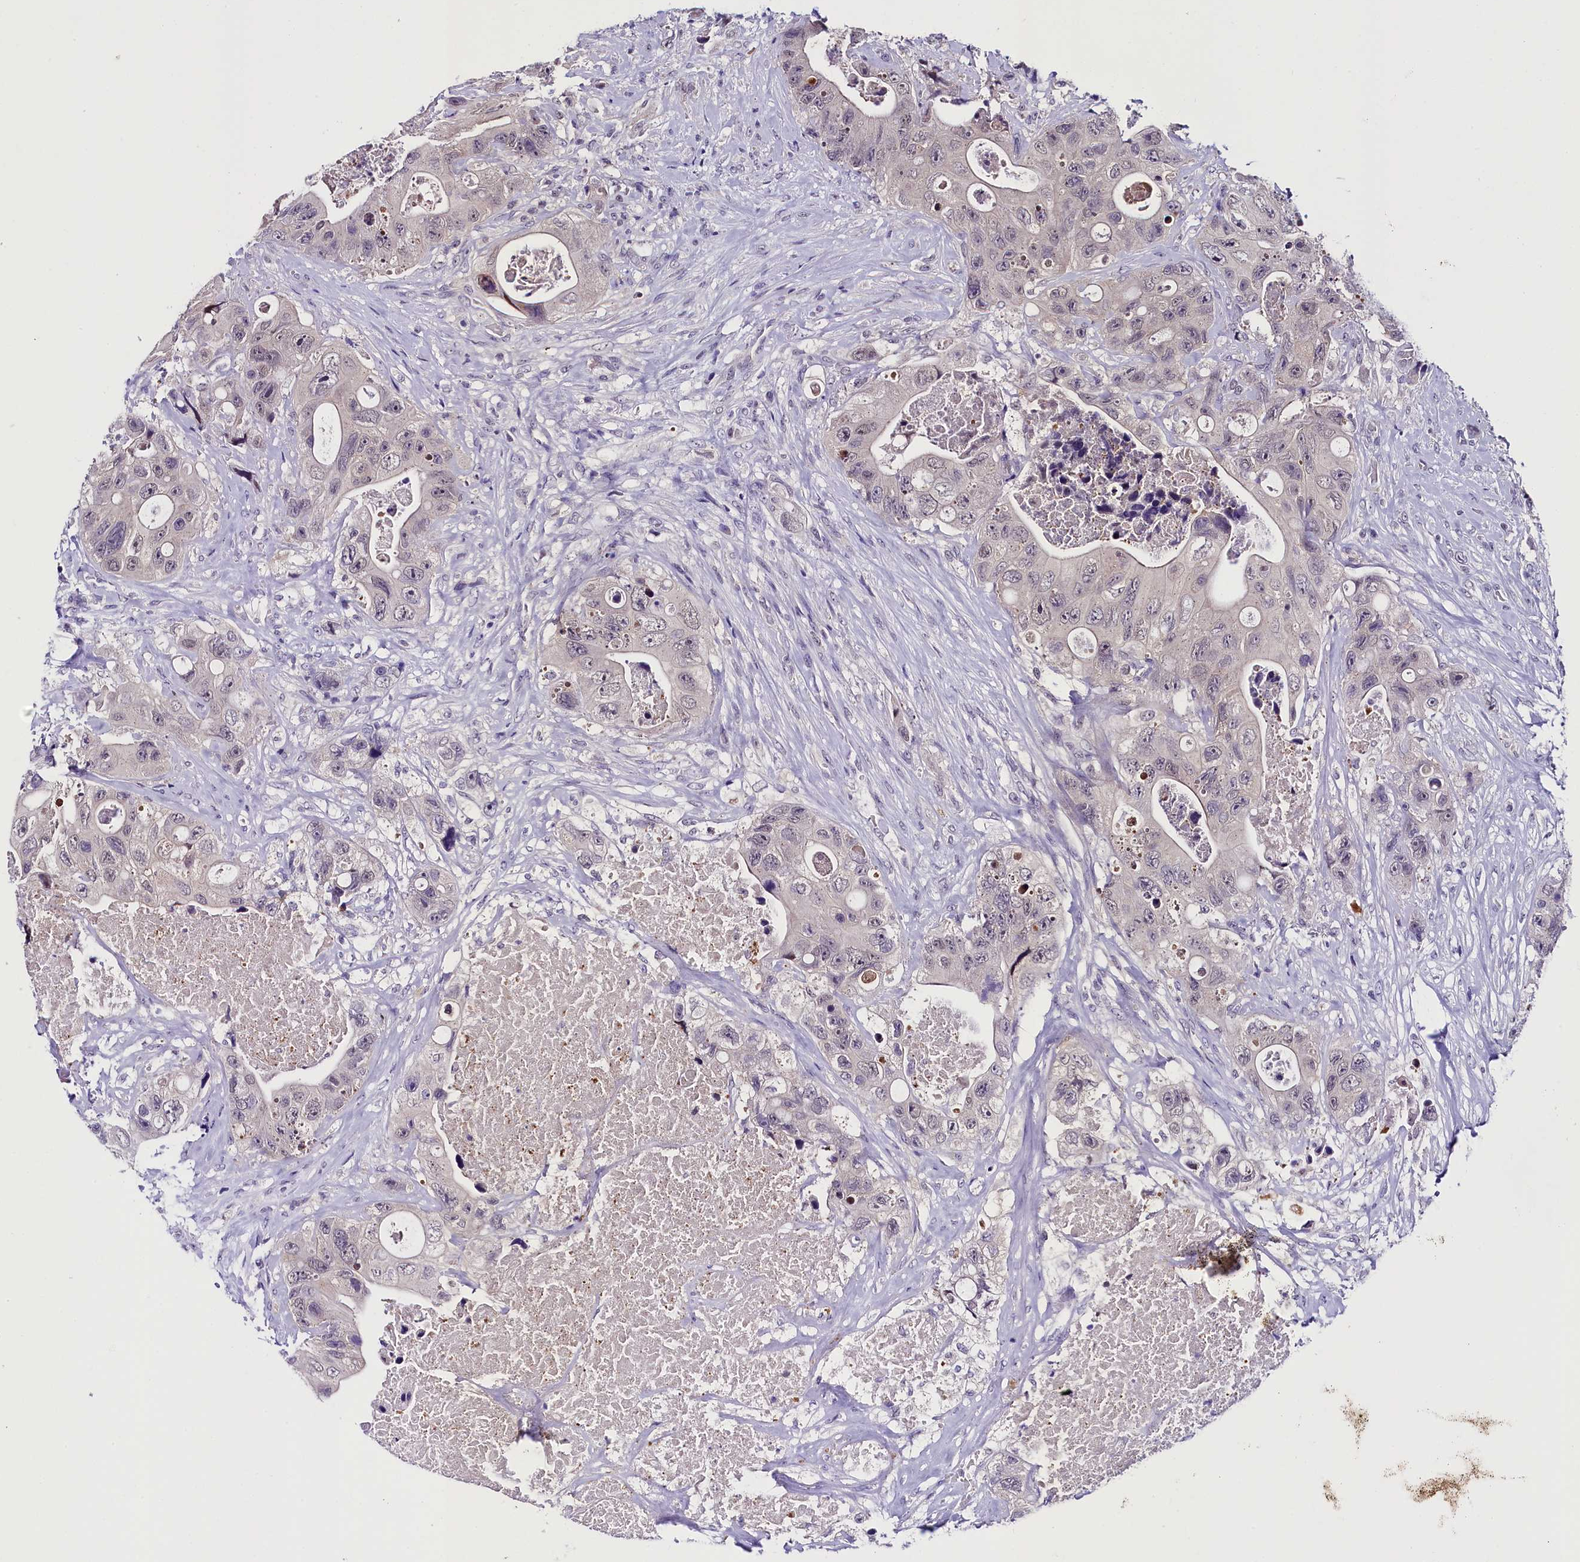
{"staining": {"intensity": "negative", "quantity": "none", "location": "none"}, "tissue": "colorectal cancer", "cell_type": "Tumor cells", "image_type": "cancer", "snomed": [{"axis": "morphology", "description": "Adenocarcinoma, NOS"}, {"axis": "topography", "description": "Colon"}], "caption": "Micrograph shows no protein positivity in tumor cells of colorectal cancer (adenocarcinoma) tissue.", "gene": "IQCN", "patient": {"sex": "female", "age": 46}}